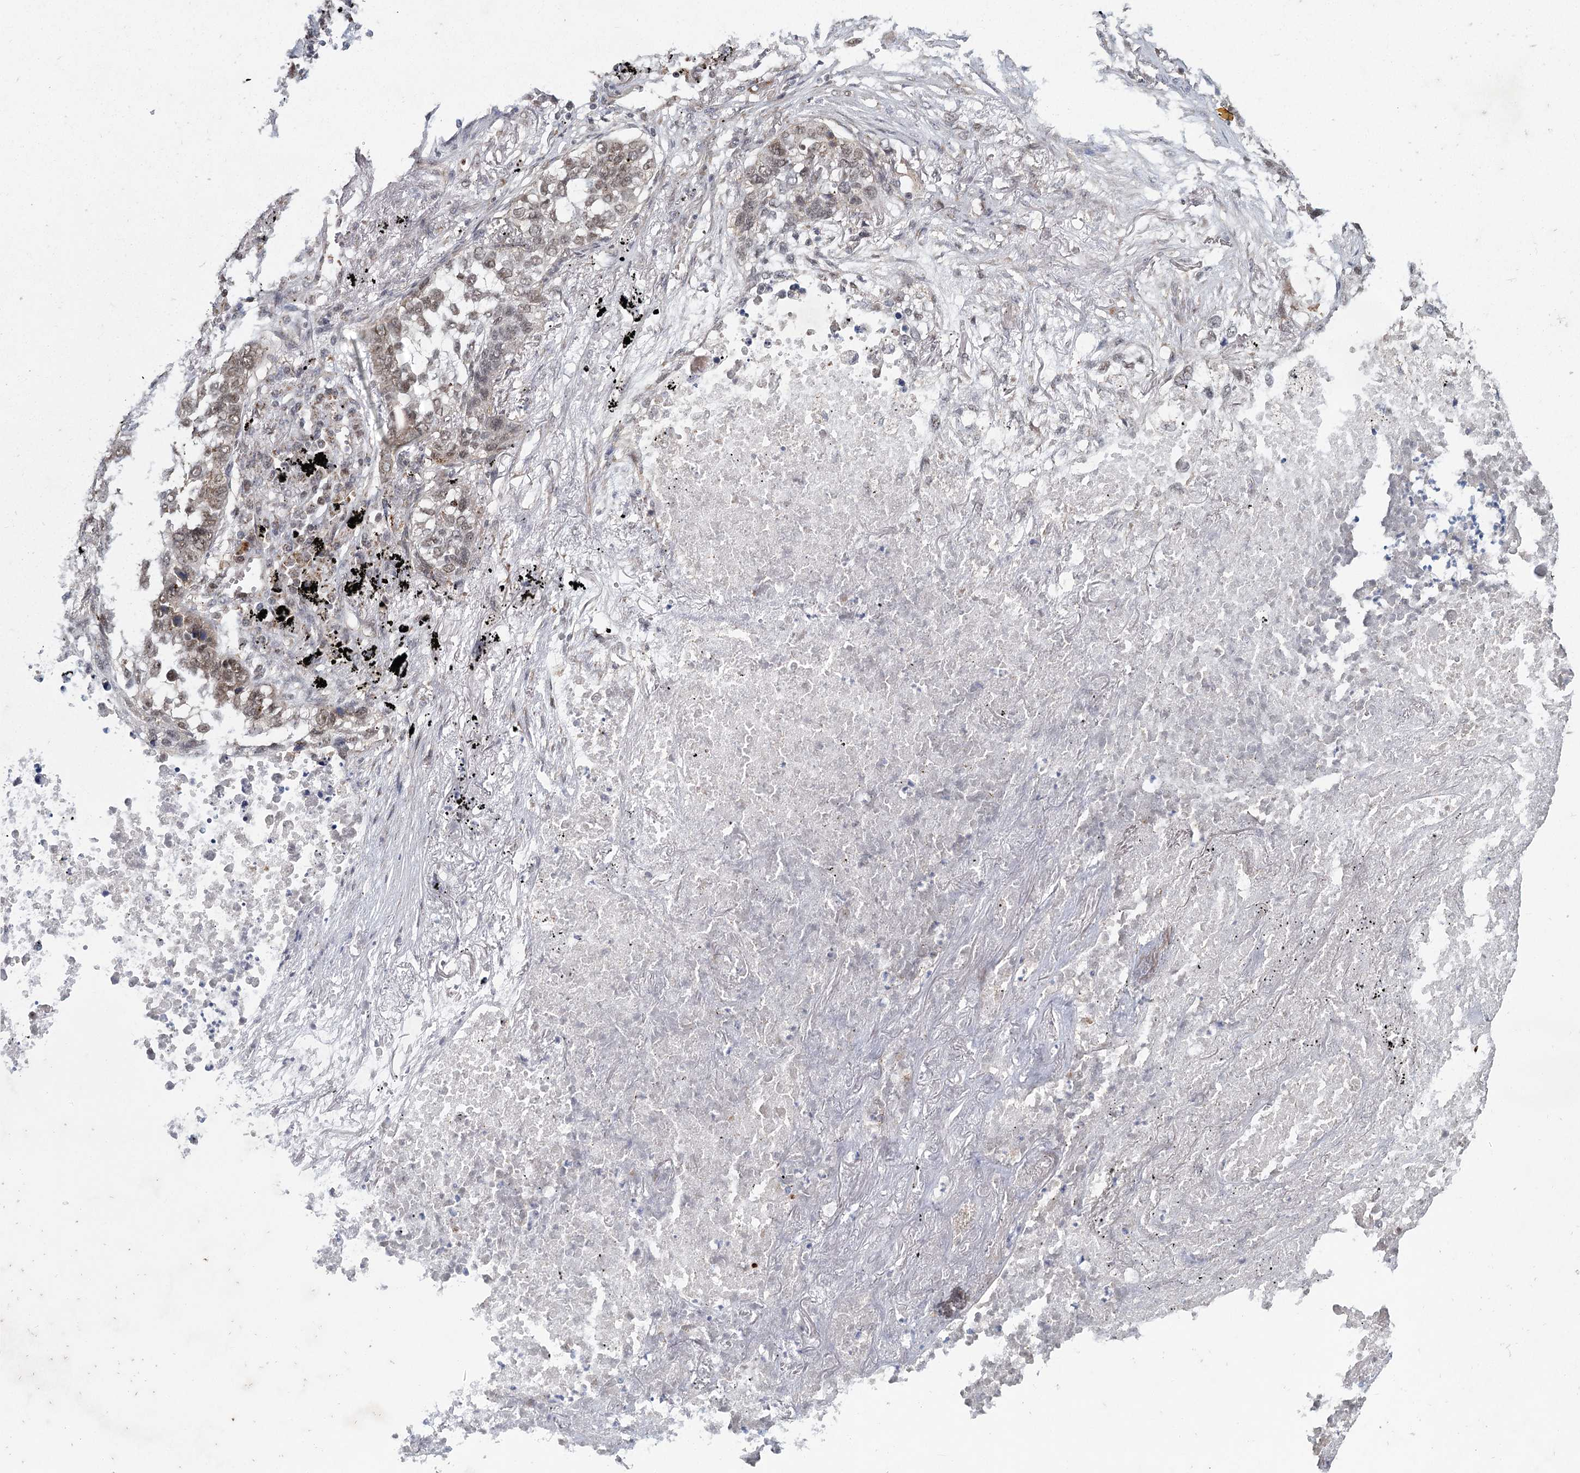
{"staining": {"intensity": "weak", "quantity": "25%-75%", "location": "nuclear"}, "tissue": "lung cancer", "cell_type": "Tumor cells", "image_type": "cancer", "snomed": [{"axis": "morphology", "description": "Squamous cell carcinoma, NOS"}, {"axis": "topography", "description": "Lung"}], "caption": "Squamous cell carcinoma (lung) tissue shows weak nuclear expression in approximately 25%-75% of tumor cells", "gene": "ZCCHC24", "patient": {"sex": "female", "age": 63}}